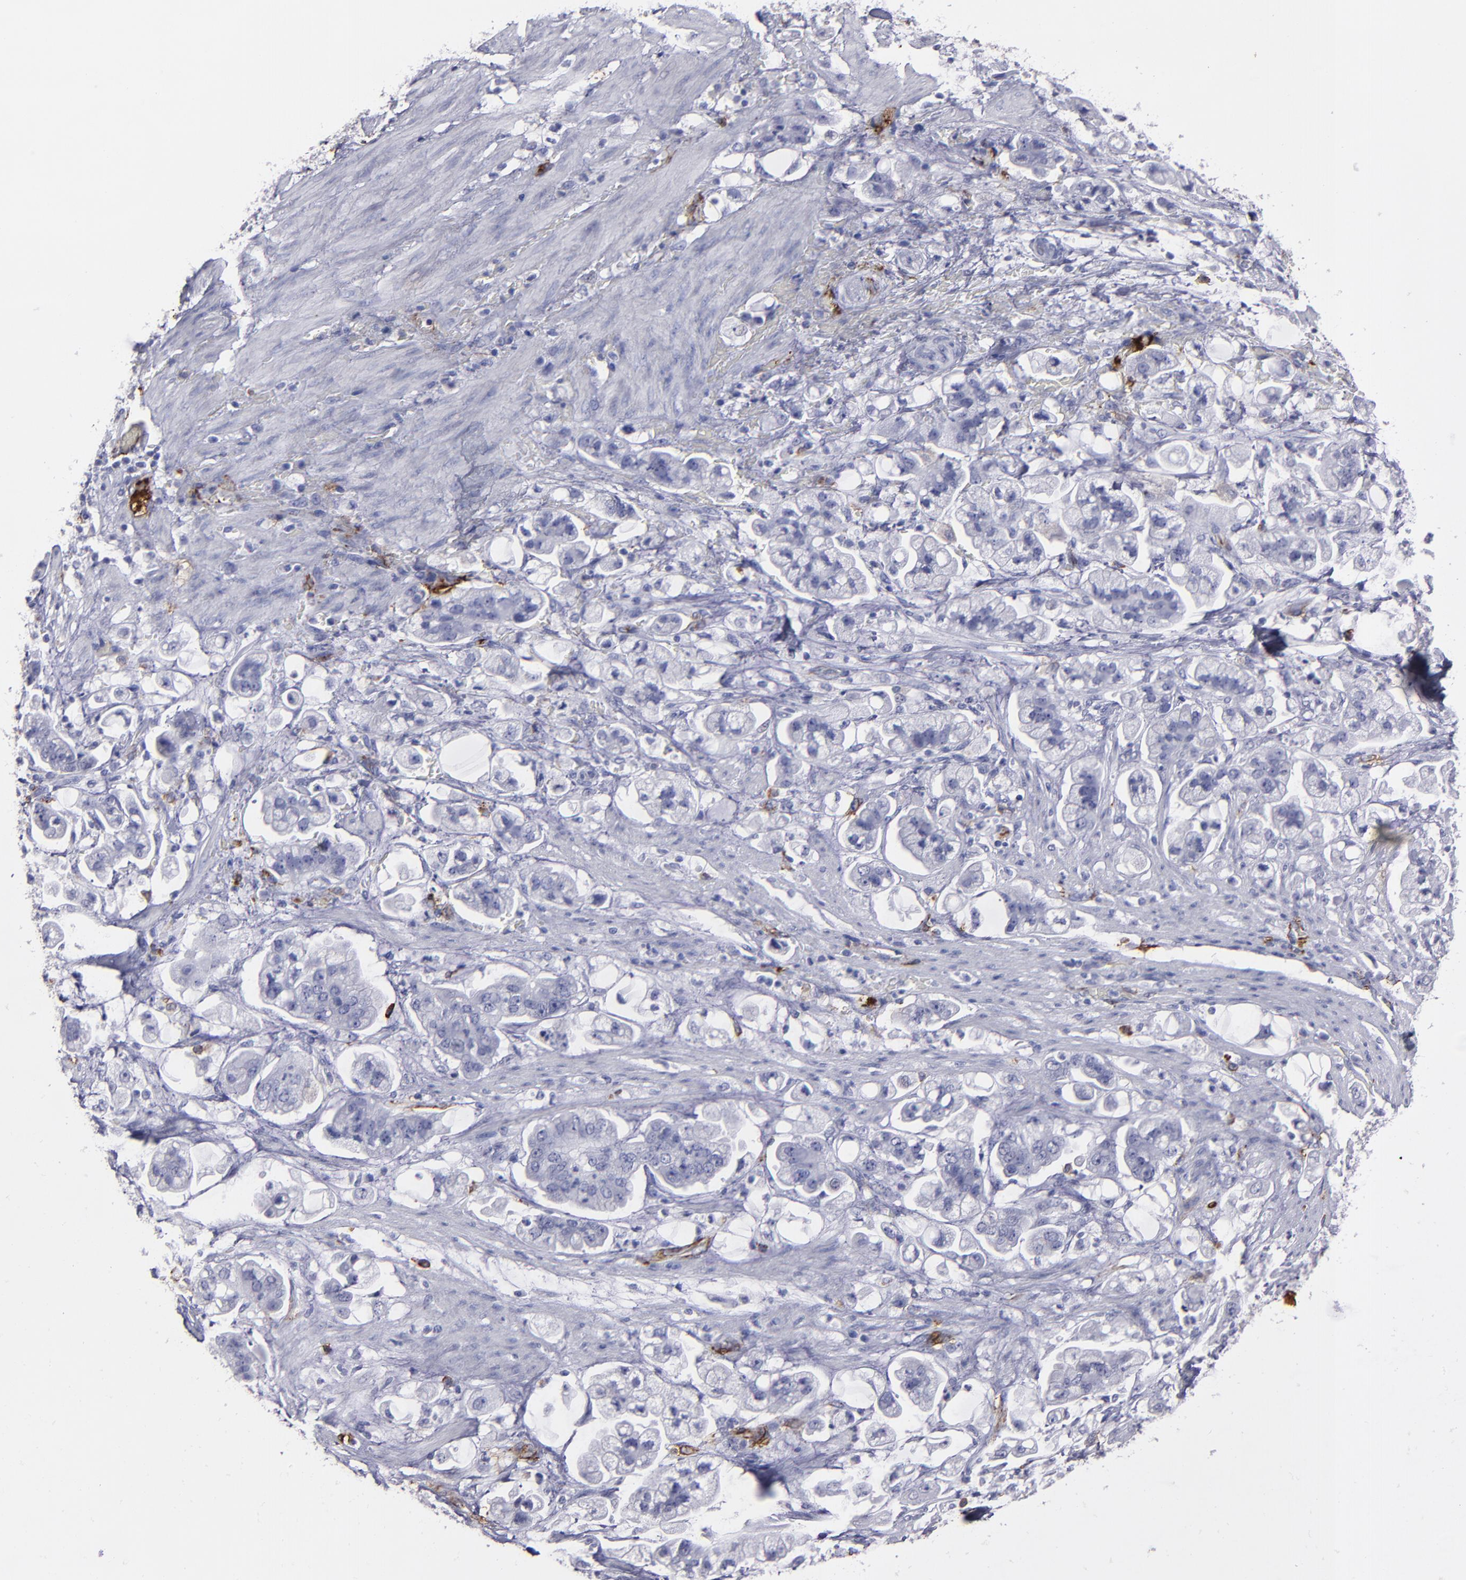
{"staining": {"intensity": "negative", "quantity": "none", "location": "none"}, "tissue": "stomach cancer", "cell_type": "Tumor cells", "image_type": "cancer", "snomed": [{"axis": "morphology", "description": "Adenocarcinoma, NOS"}, {"axis": "topography", "description": "Stomach"}], "caption": "The photomicrograph reveals no significant positivity in tumor cells of stomach cancer.", "gene": "CD36", "patient": {"sex": "male", "age": 62}}